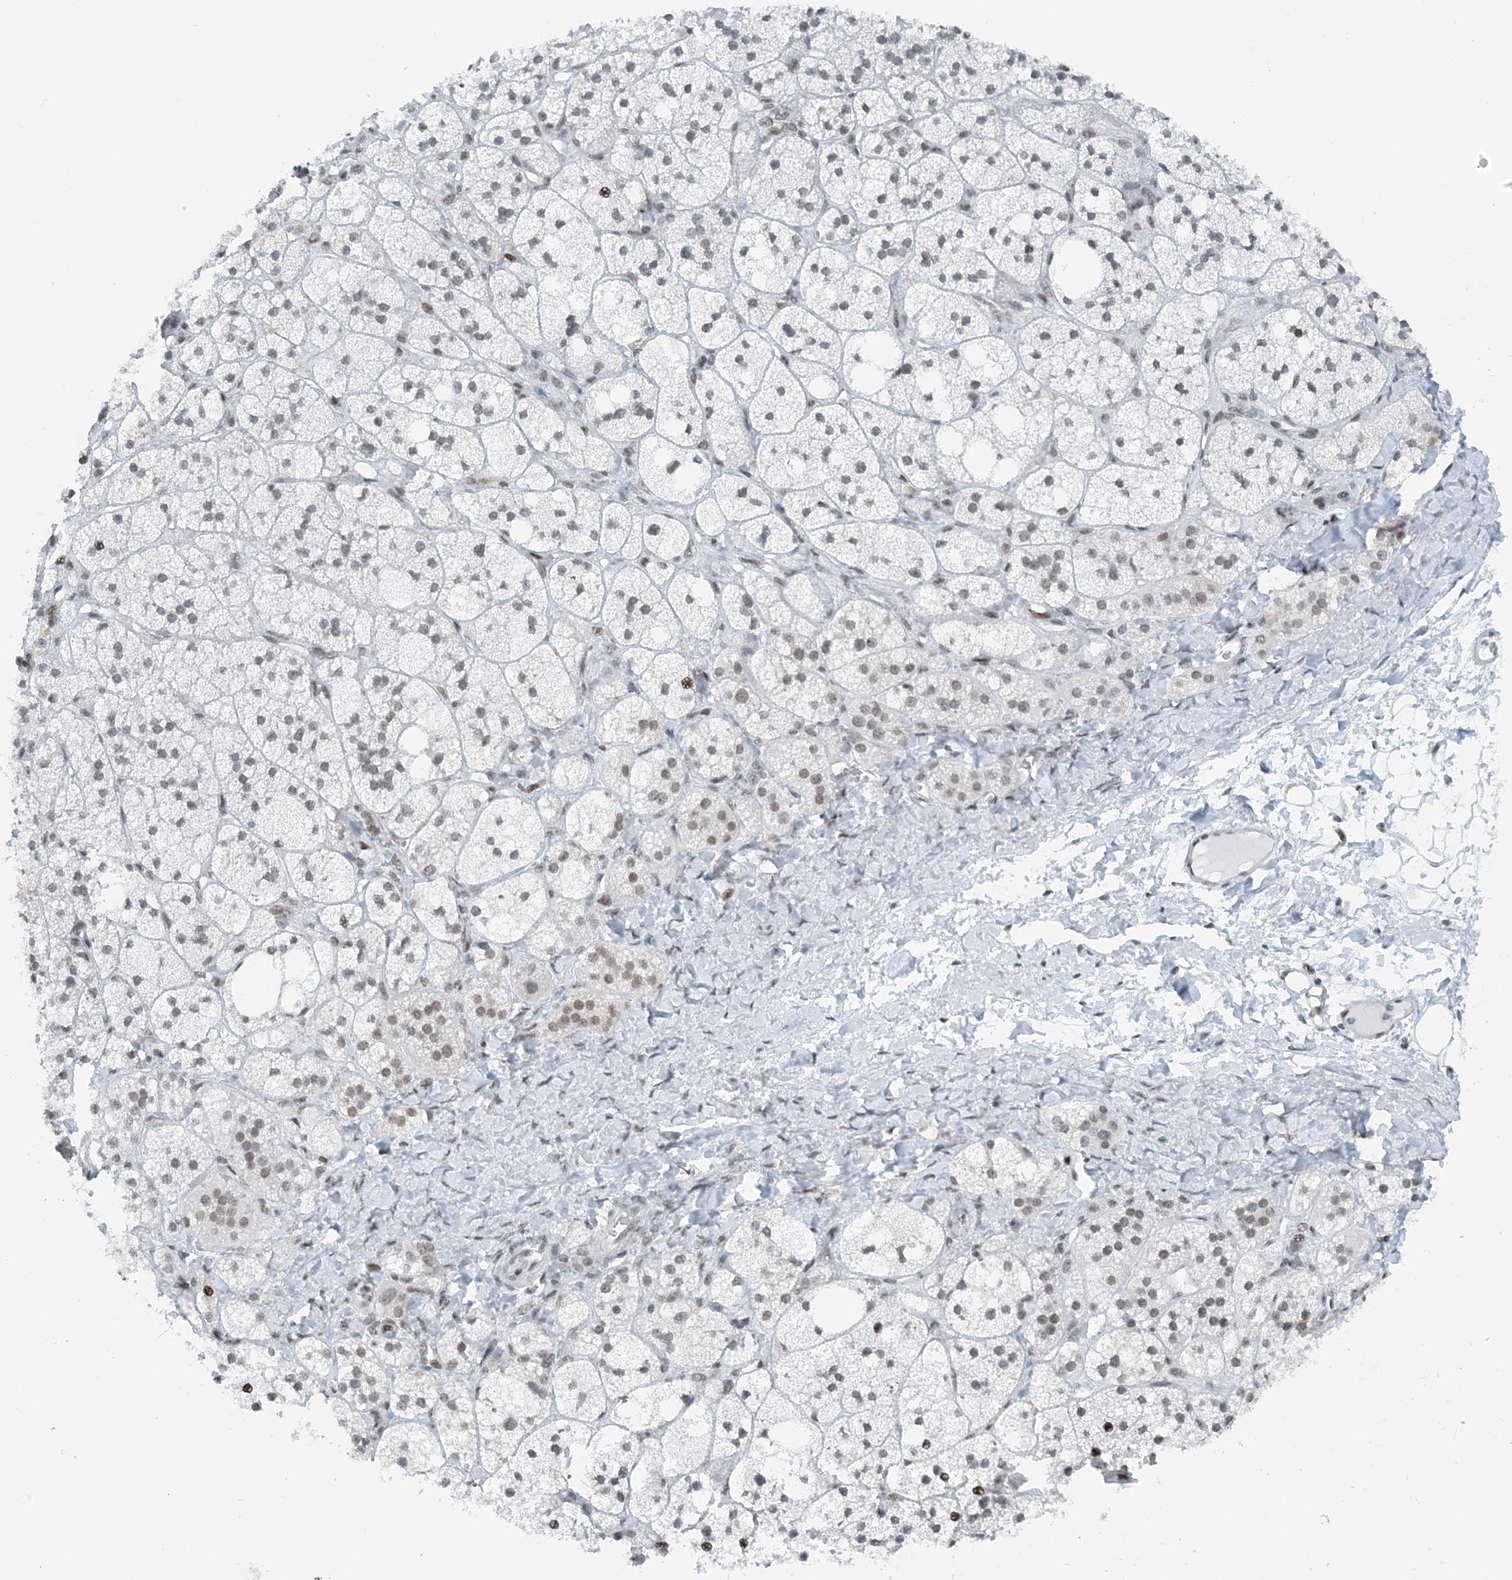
{"staining": {"intensity": "moderate", "quantity": "25%-75%", "location": "nuclear"}, "tissue": "adrenal gland", "cell_type": "Glandular cells", "image_type": "normal", "snomed": [{"axis": "morphology", "description": "Normal tissue, NOS"}, {"axis": "topography", "description": "Adrenal gland"}], "caption": "IHC of normal human adrenal gland shows medium levels of moderate nuclear staining in about 25%-75% of glandular cells.", "gene": "ZNF500", "patient": {"sex": "male", "age": 61}}